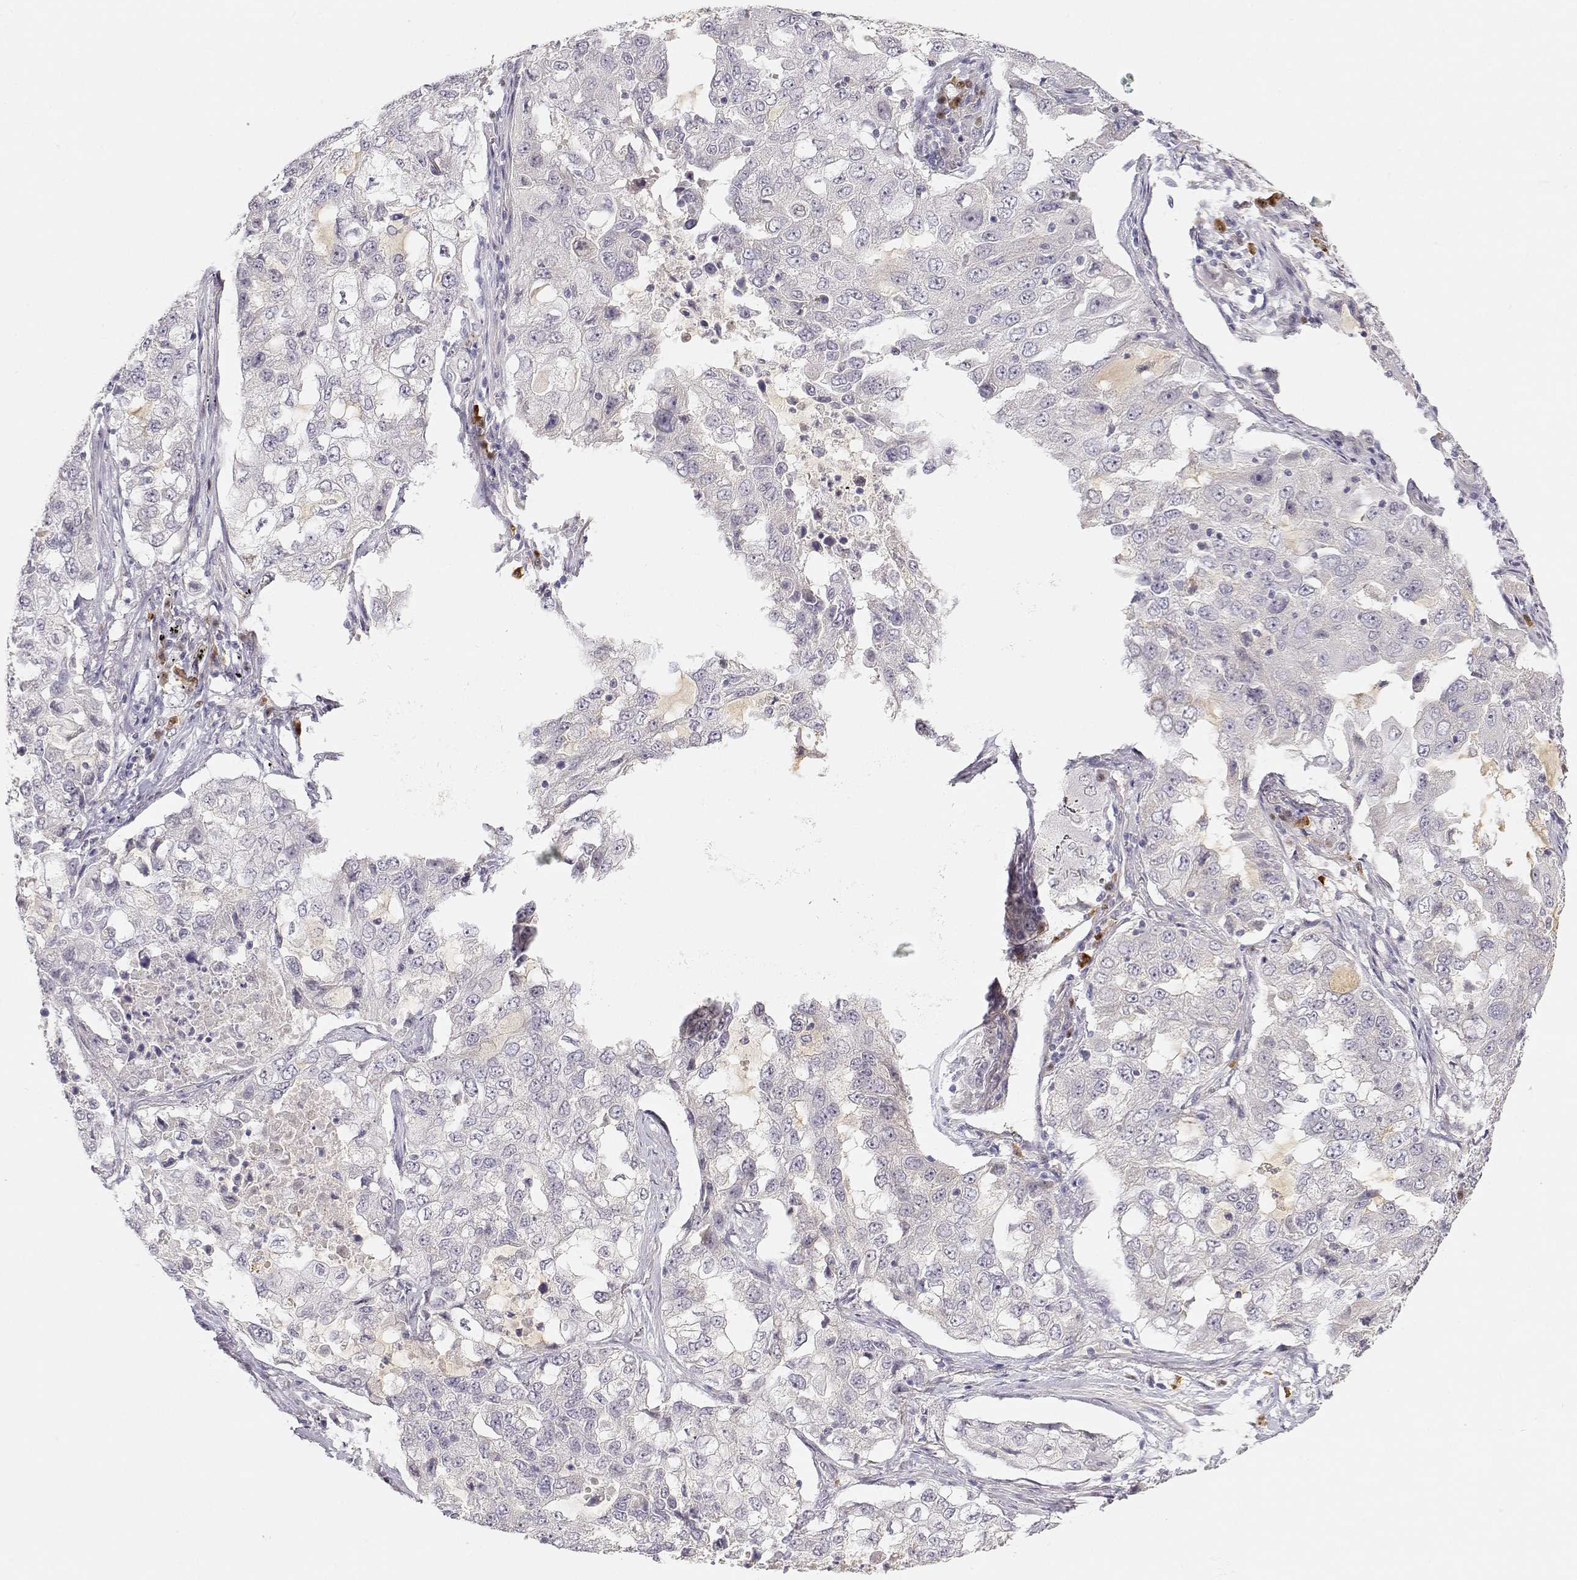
{"staining": {"intensity": "negative", "quantity": "none", "location": "none"}, "tissue": "lung cancer", "cell_type": "Tumor cells", "image_type": "cancer", "snomed": [{"axis": "morphology", "description": "Adenocarcinoma, NOS"}, {"axis": "topography", "description": "Lung"}], "caption": "Lung adenocarcinoma stained for a protein using IHC displays no staining tumor cells.", "gene": "EAF2", "patient": {"sex": "female", "age": 61}}